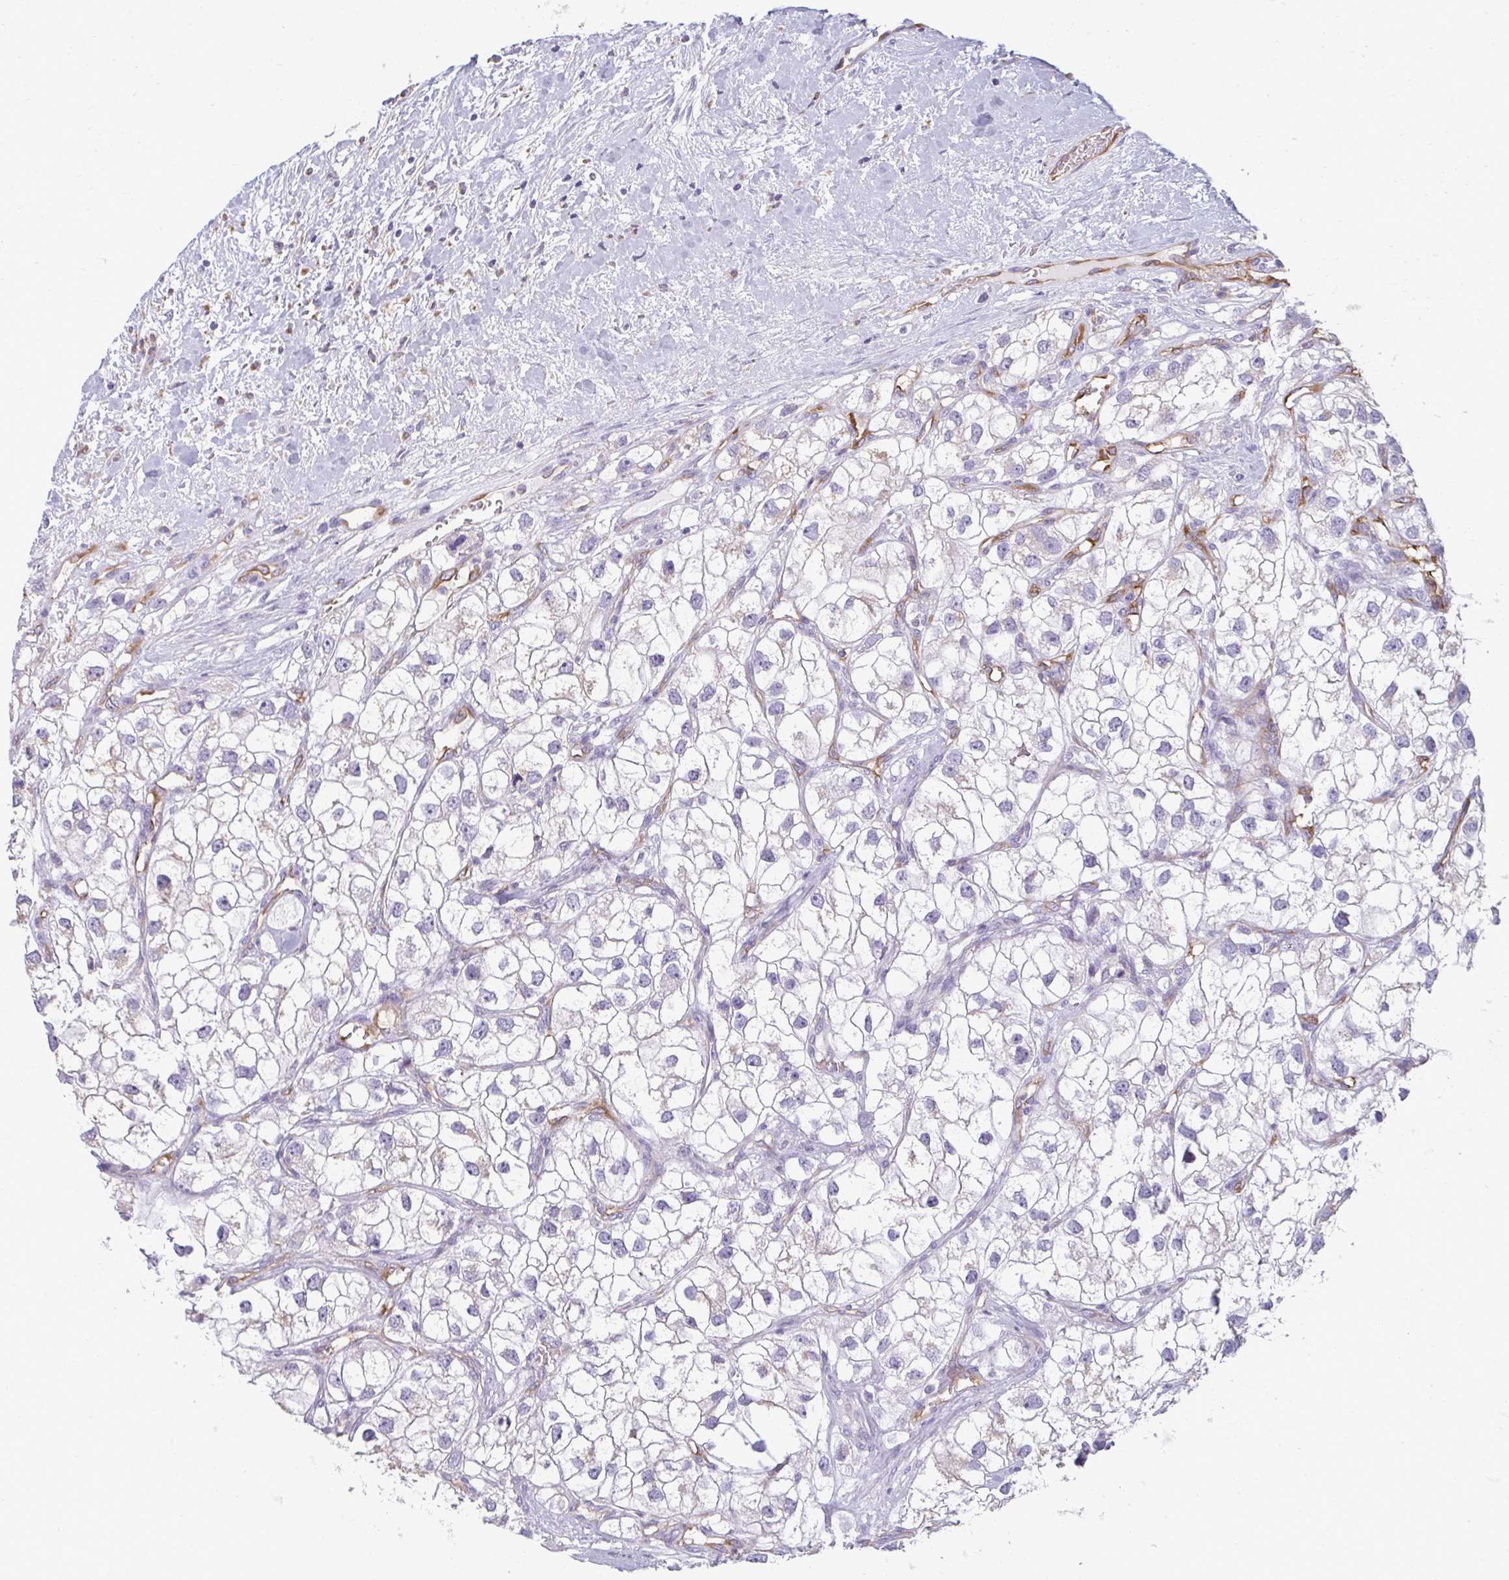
{"staining": {"intensity": "negative", "quantity": "none", "location": "none"}, "tissue": "renal cancer", "cell_type": "Tumor cells", "image_type": "cancer", "snomed": [{"axis": "morphology", "description": "Adenocarcinoma, NOS"}, {"axis": "topography", "description": "Kidney"}], "caption": "Tumor cells show no significant staining in renal cancer (adenocarcinoma).", "gene": "PDE2A", "patient": {"sex": "male", "age": 59}}